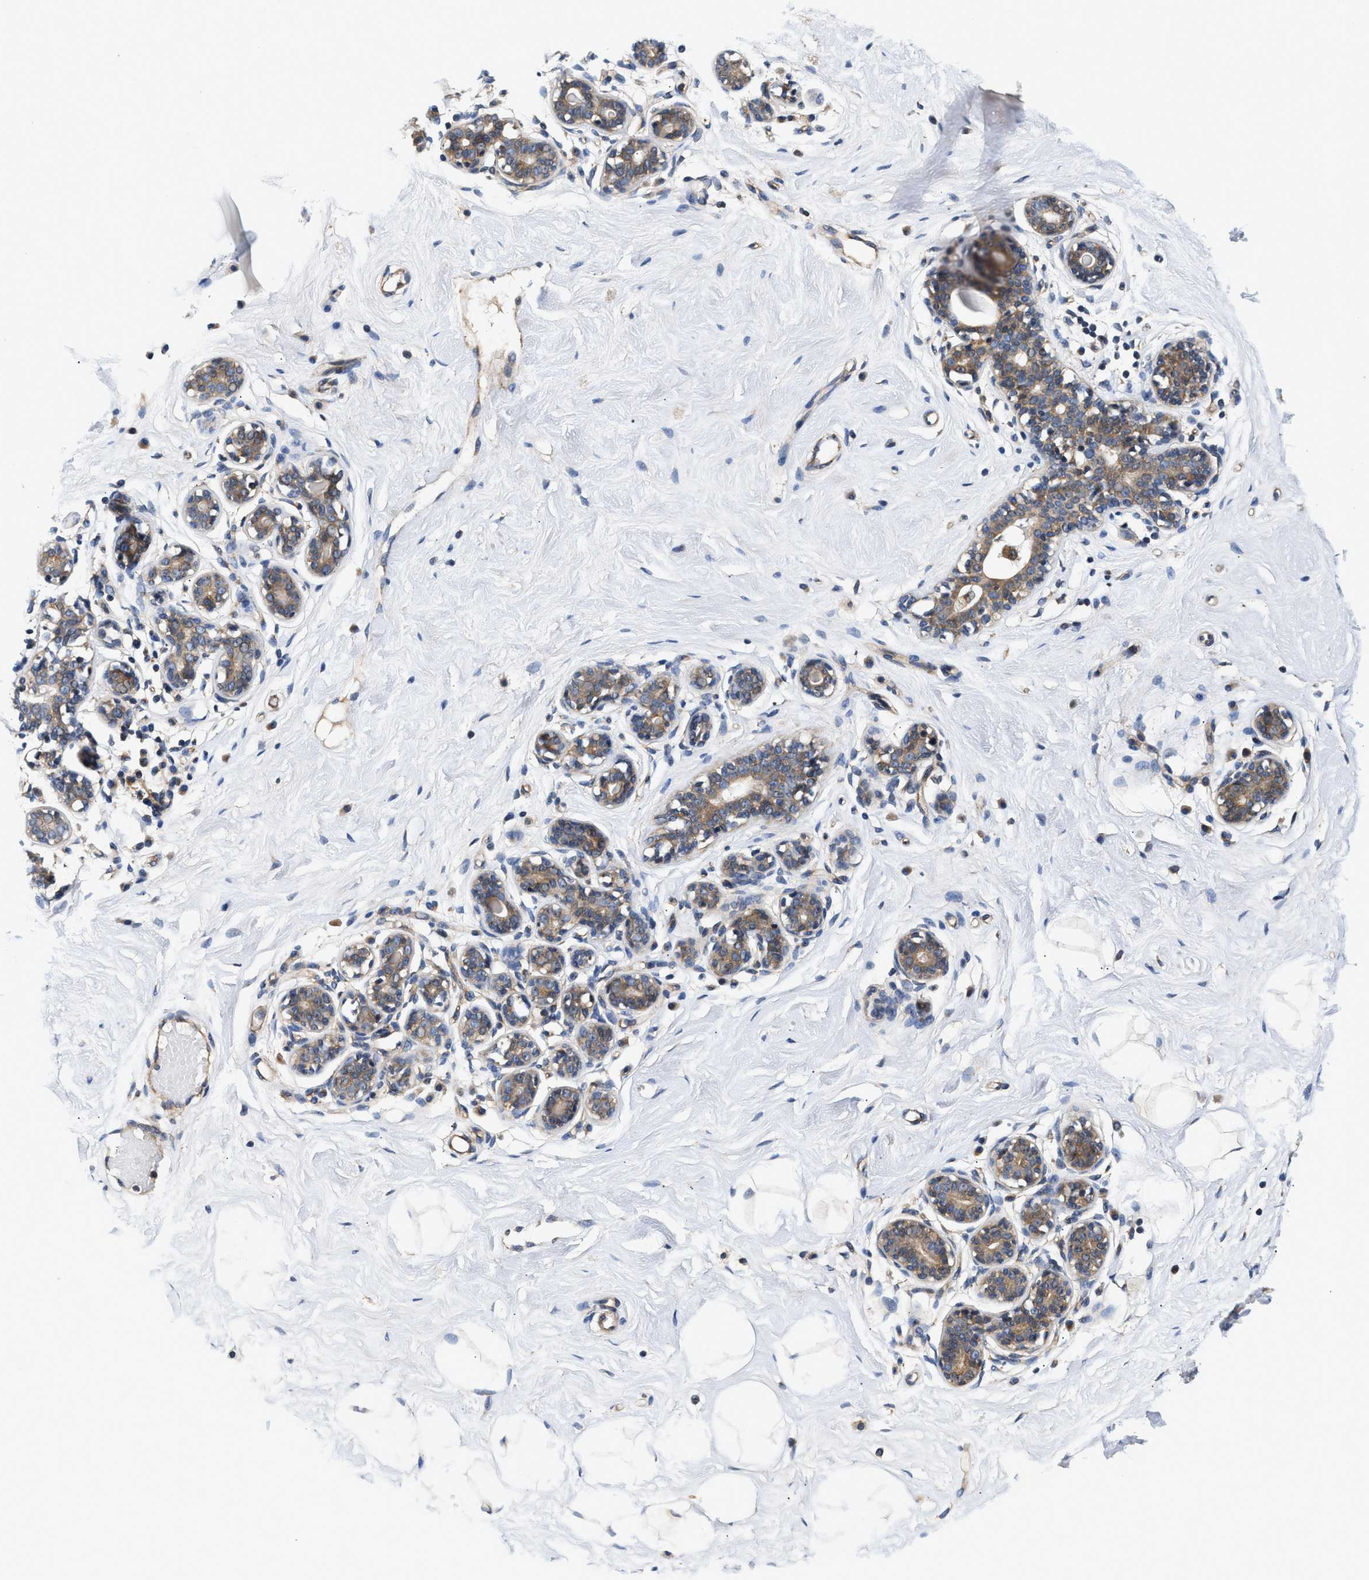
{"staining": {"intensity": "moderate", "quantity": "25%-75%", "location": "cytoplasmic/membranous"}, "tissue": "breast", "cell_type": "Adipocytes", "image_type": "normal", "snomed": [{"axis": "morphology", "description": "Normal tissue, NOS"}, {"axis": "topography", "description": "Breast"}], "caption": "High-power microscopy captured an immunohistochemistry (IHC) micrograph of benign breast, revealing moderate cytoplasmic/membranous expression in about 25%-75% of adipocytes. The protein is shown in brown color, while the nuclei are stained blue.", "gene": "TEX2", "patient": {"sex": "female", "age": 23}}